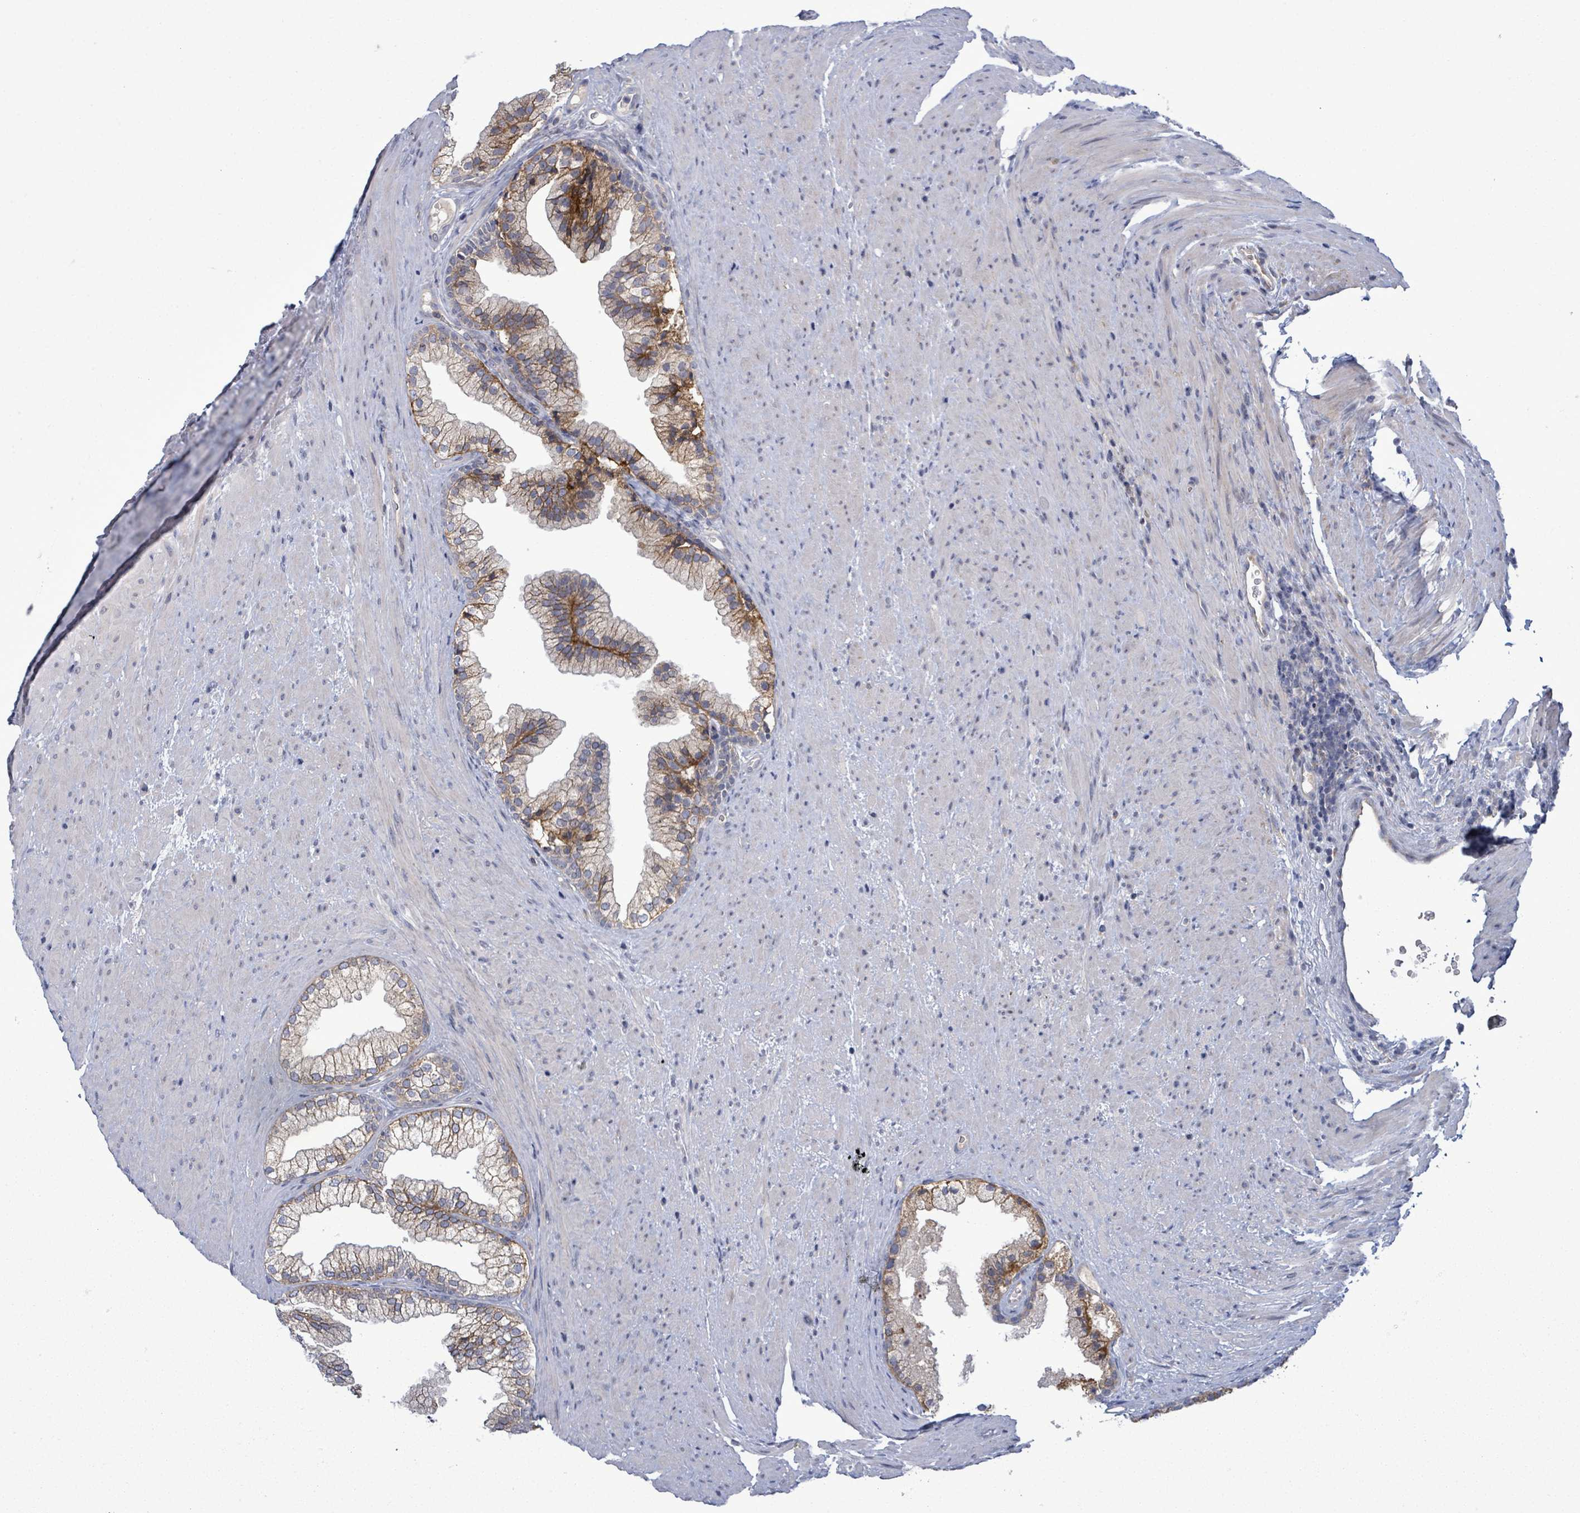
{"staining": {"intensity": "moderate", "quantity": "25%-75%", "location": "cytoplasmic/membranous"}, "tissue": "prostate", "cell_type": "Glandular cells", "image_type": "normal", "snomed": [{"axis": "morphology", "description": "Normal tissue, NOS"}, {"axis": "topography", "description": "Prostate"}], "caption": "This is a histology image of immunohistochemistry staining of normal prostate, which shows moderate positivity in the cytoplasmic/membranous of glandular cells.", "gene": "ATP13A1", "patient": {"sex": "male", "age": 76}}